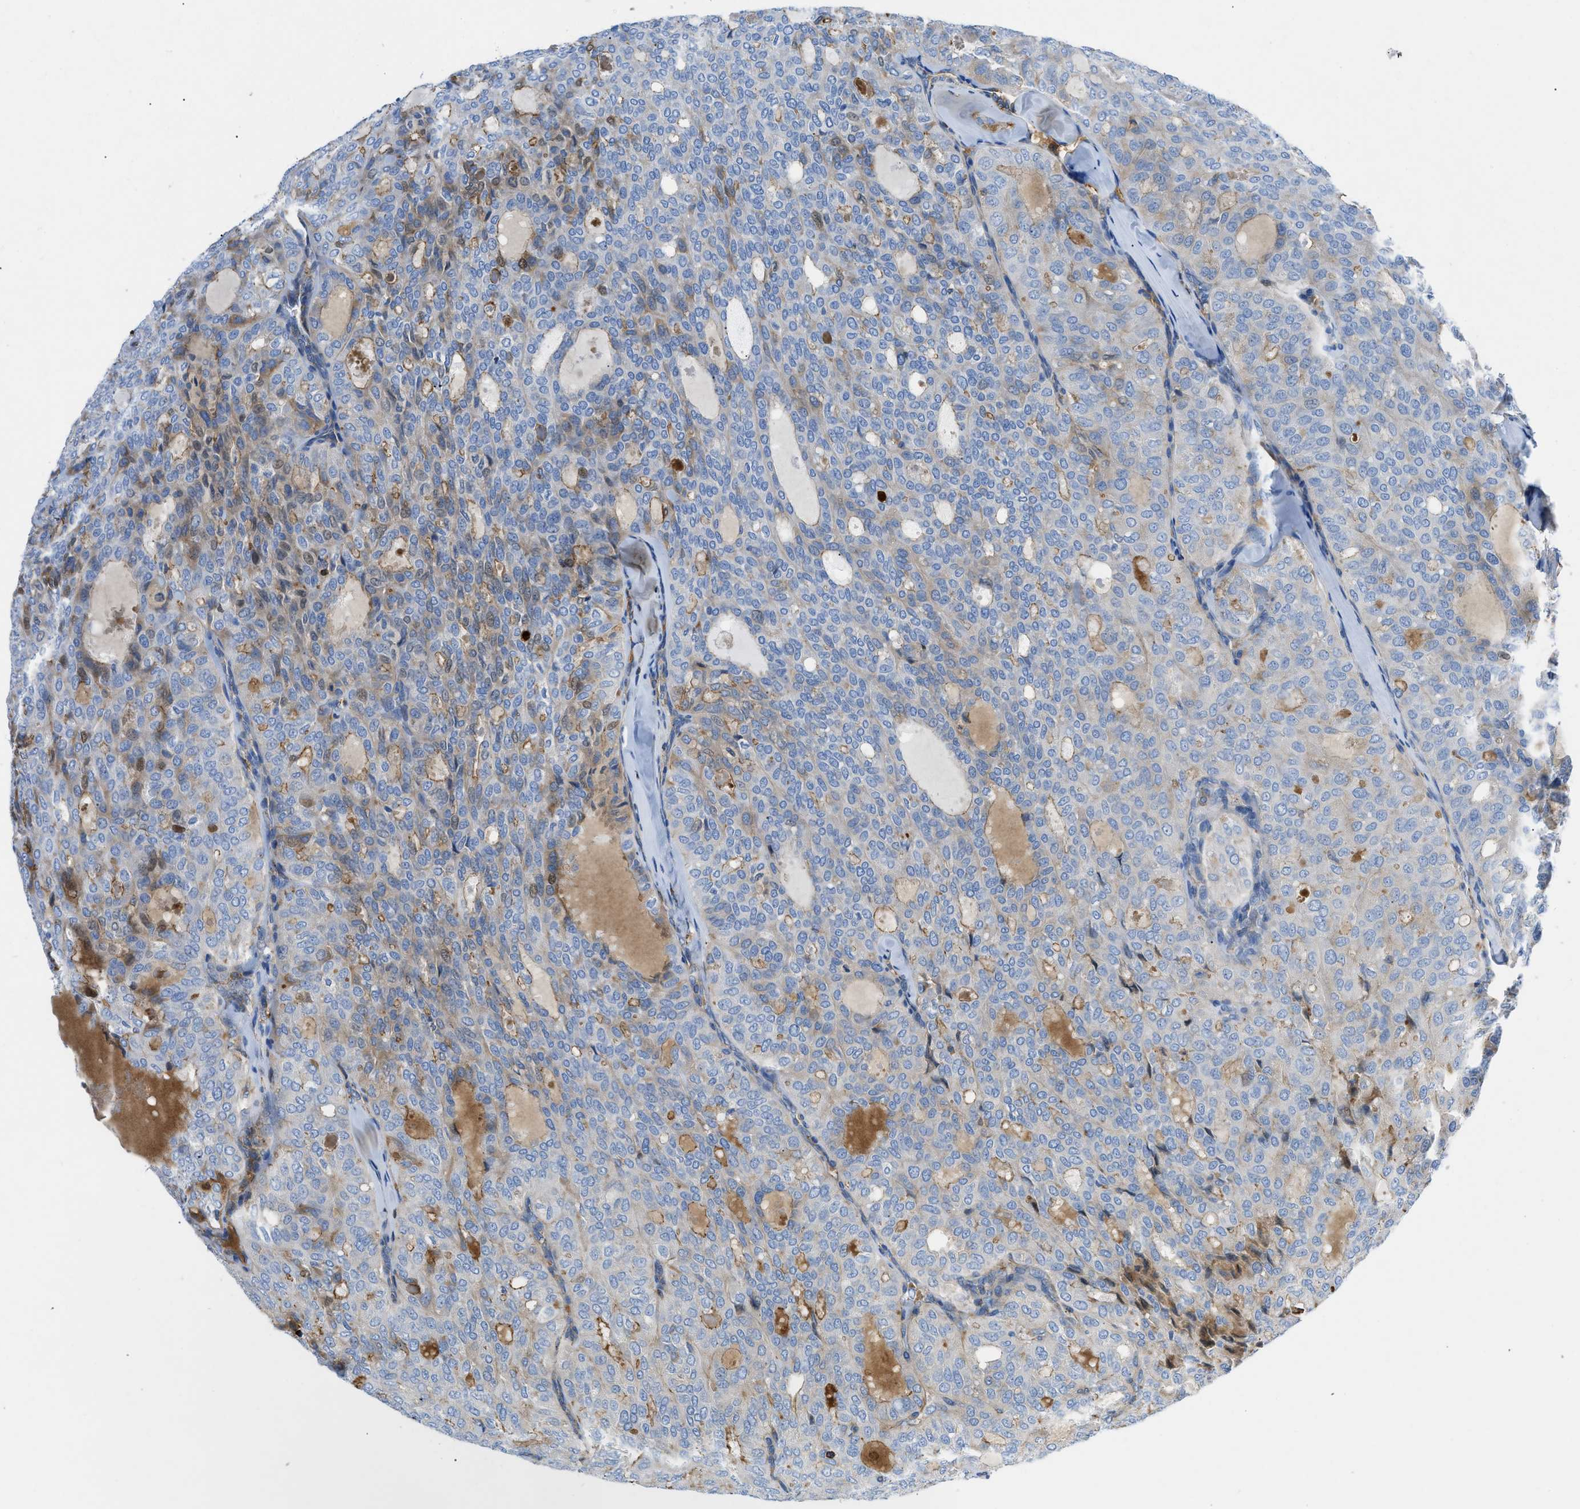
{"staining": {"intensity": "weak", "quantity": "<25%", "location": "cytoplasmic/membranous"}, "tissue": "thyroid cancer", "cell_type": "Tumor cells", "image_type": "cancer", "snomed": [{"axis": "morphology", "description": "Follicular adenoma carcinoma, NOS"}, {"axis": "topography", "description": "Thyroid gland"}], "caption": "The micrograph demonstrates no significant expression in tumor cells of thyroid cancer (follicular adenoma carcinoma).", "gene": "ATP6V0D1", "patient": {"sex": "male", "age": 75}}